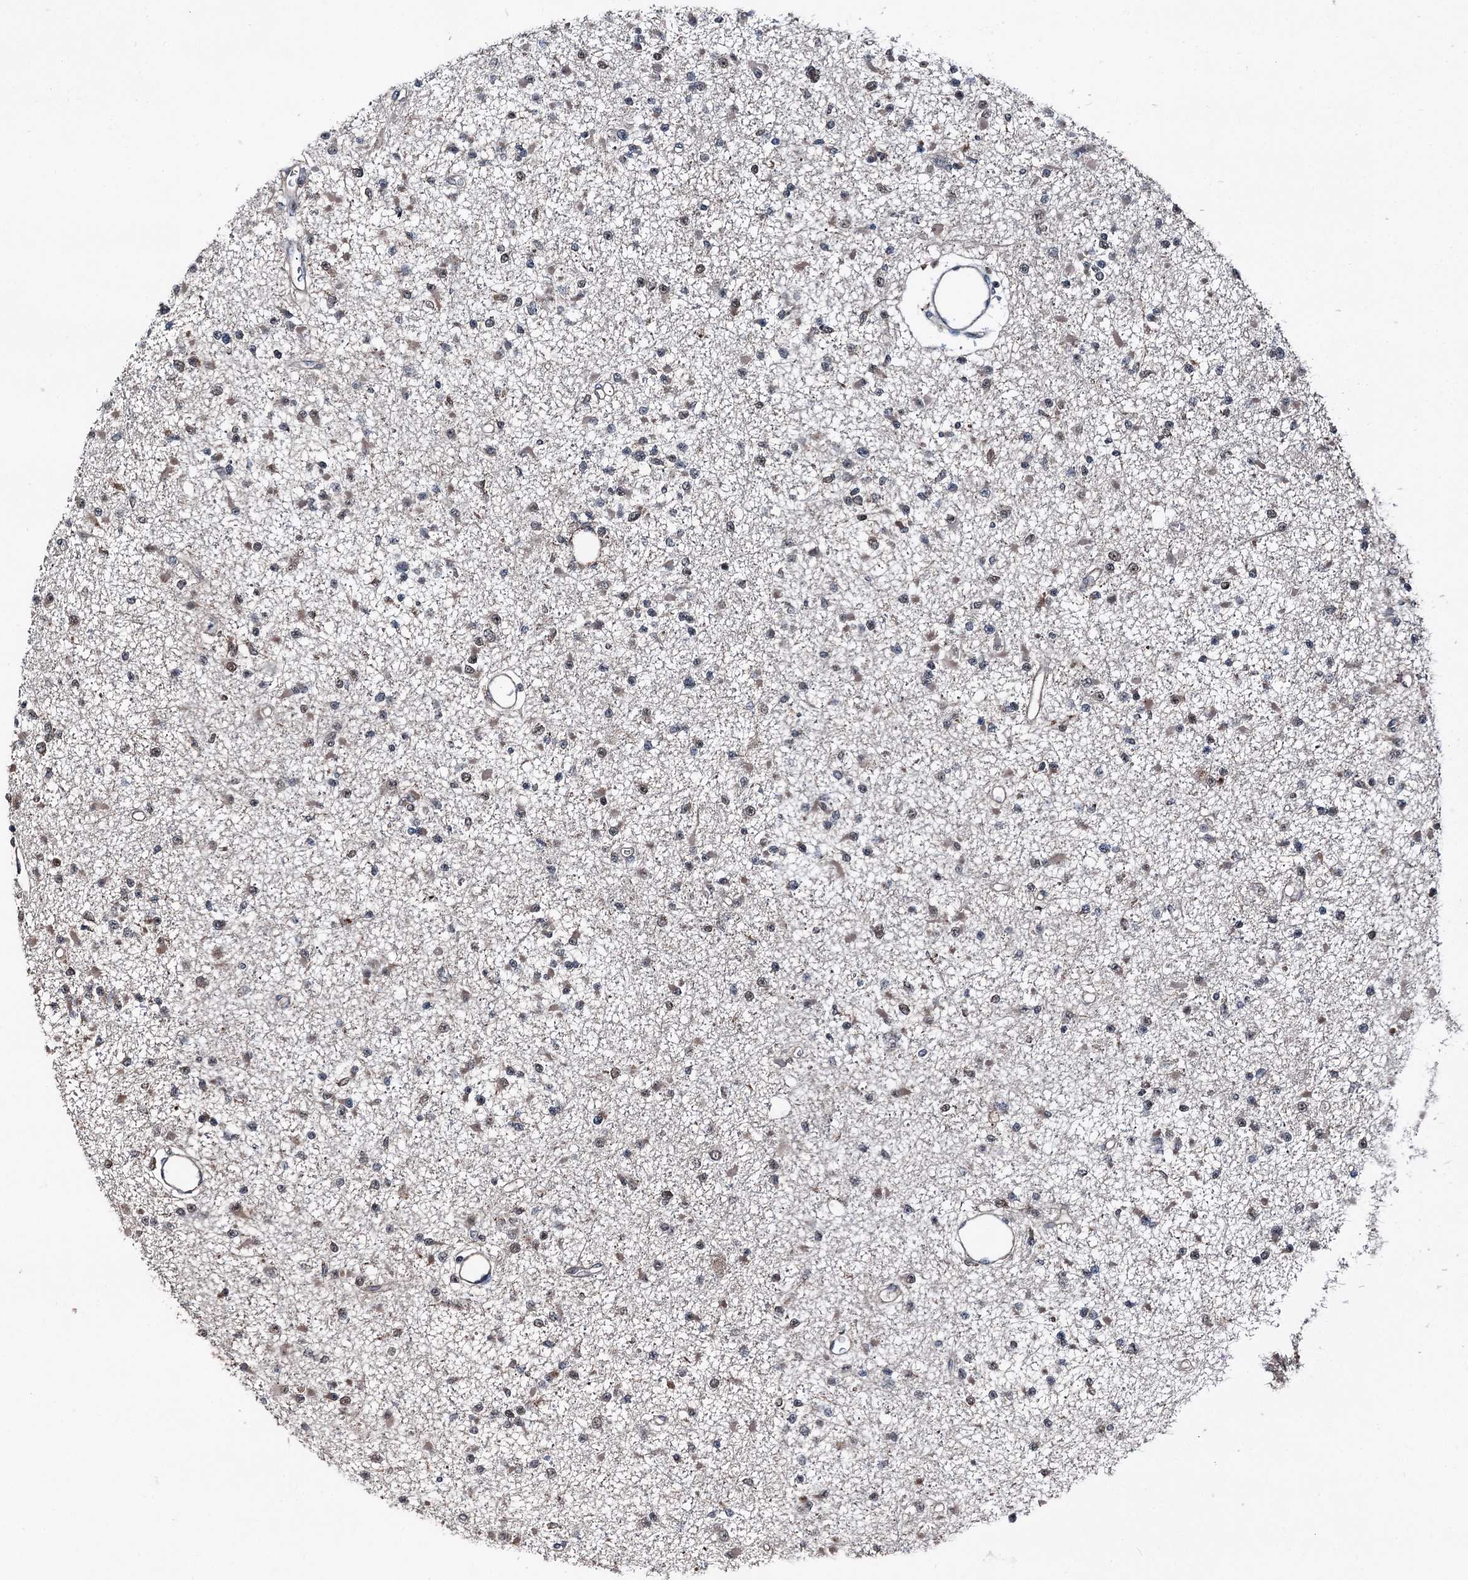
{"staining": {"intensity": "weak", "quantity": "<25%", "location": "cytoplasmic/membranous,nuclear"}, "tissue": "glioma", "cell_type": "Tumor cells", "image_type": "cancer", "snomed": [{"axis": "morphology", "description": "Glioma, malignant, Low grade"}, {"axis": "topography", "description": "Brain"}], "caption": "Tumor cells are negative for brown protein staining in glioma. The staining is performed using DAB brown chromogen with nuclei counter-stained in using hematoxylin.", "gene": "PSMD13", "patient": {"sex": "female", "age": 22}}